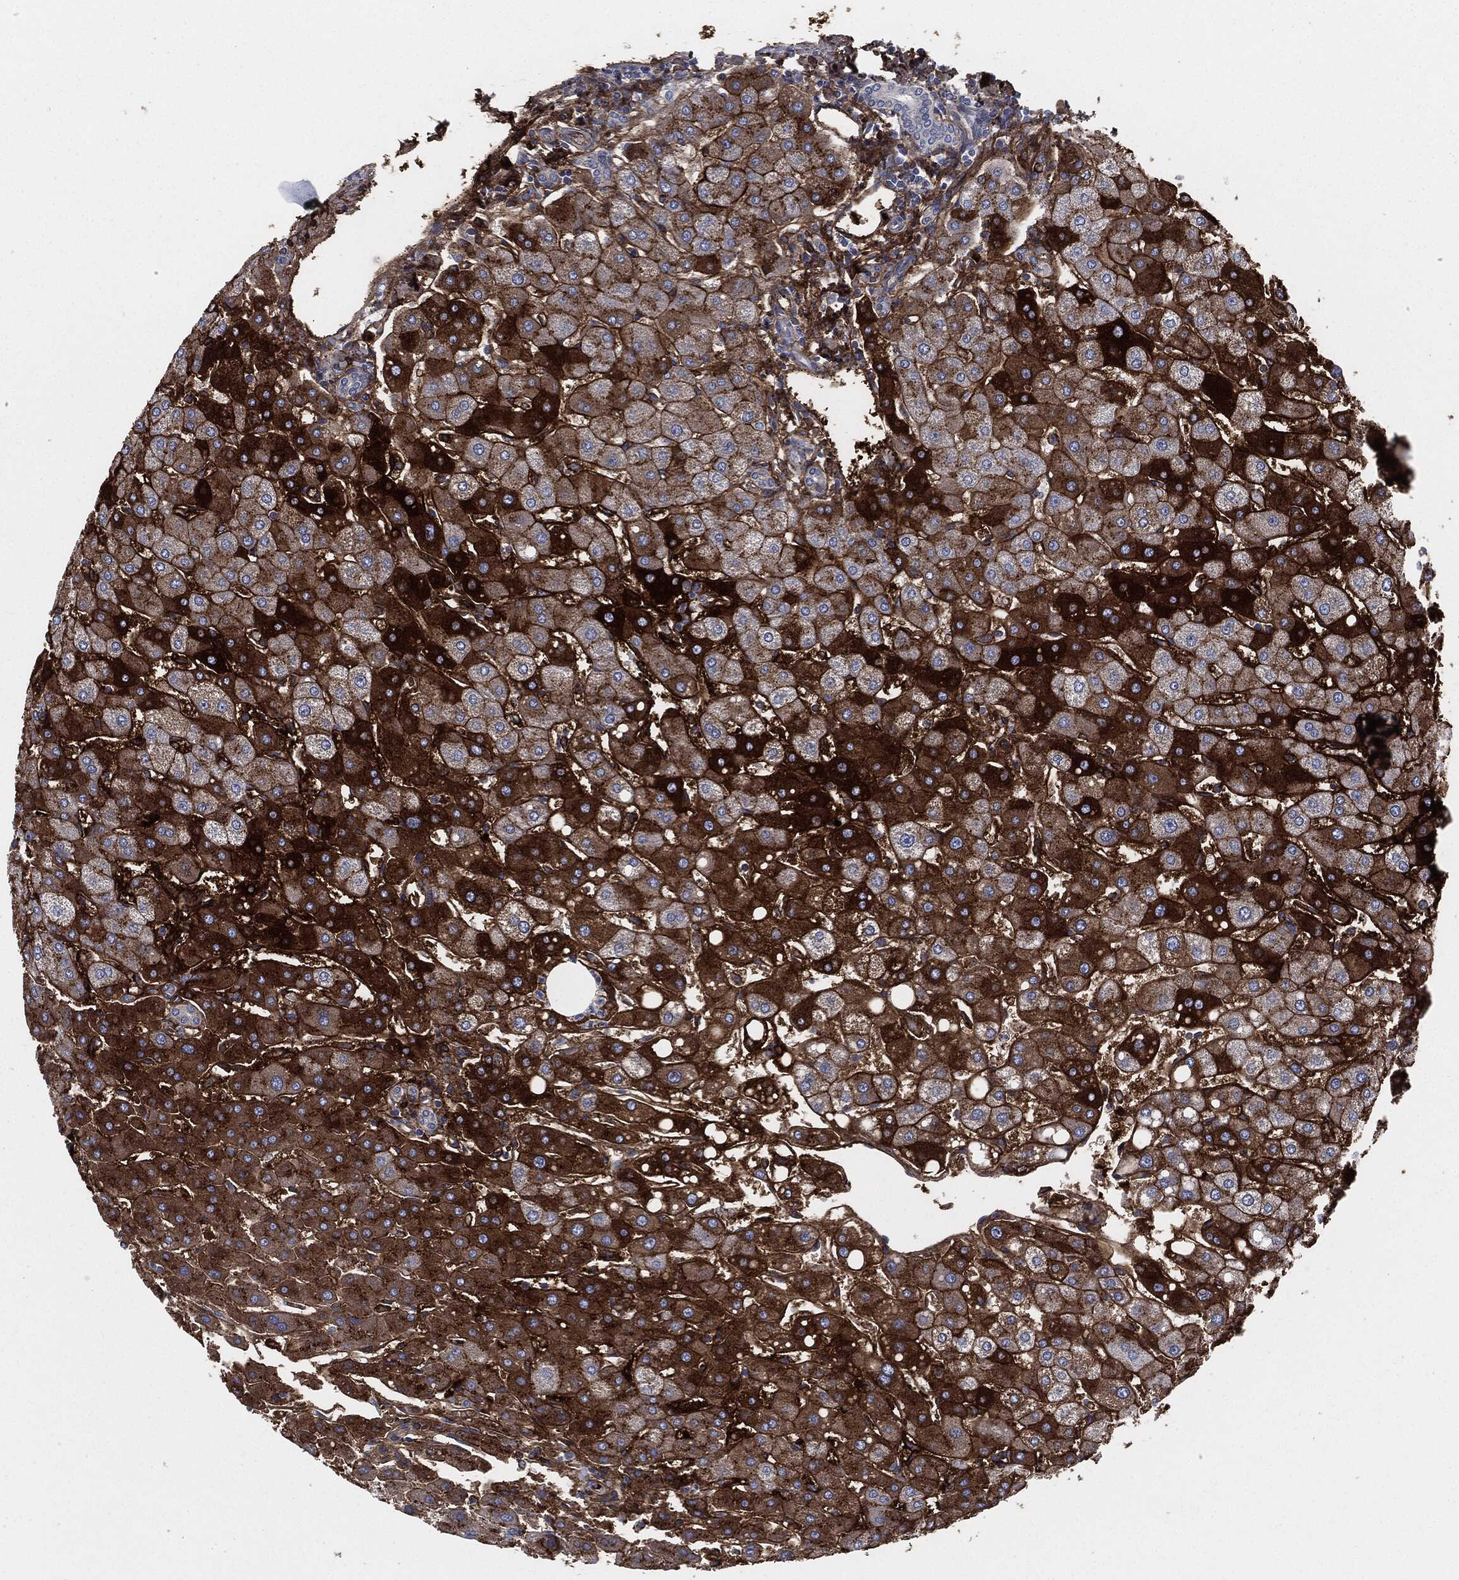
{"staining": {"intensity": "negative", "quantity": "none", "location": "none"}, "tissue": "liver", "cell_type": "Cholangiocytes", "image_type": "normal", "snomed": [{"axis": "morphology", "description": "Normal tissue, NOS"}, {"axis": "topography", "description": "Liver"}], "caption": "Immunohistochemistry of unremarkable liver reveals no expression in cholangiocytes.", "gene": "APOB", "patient": {"sex": "male", "age": 67}}